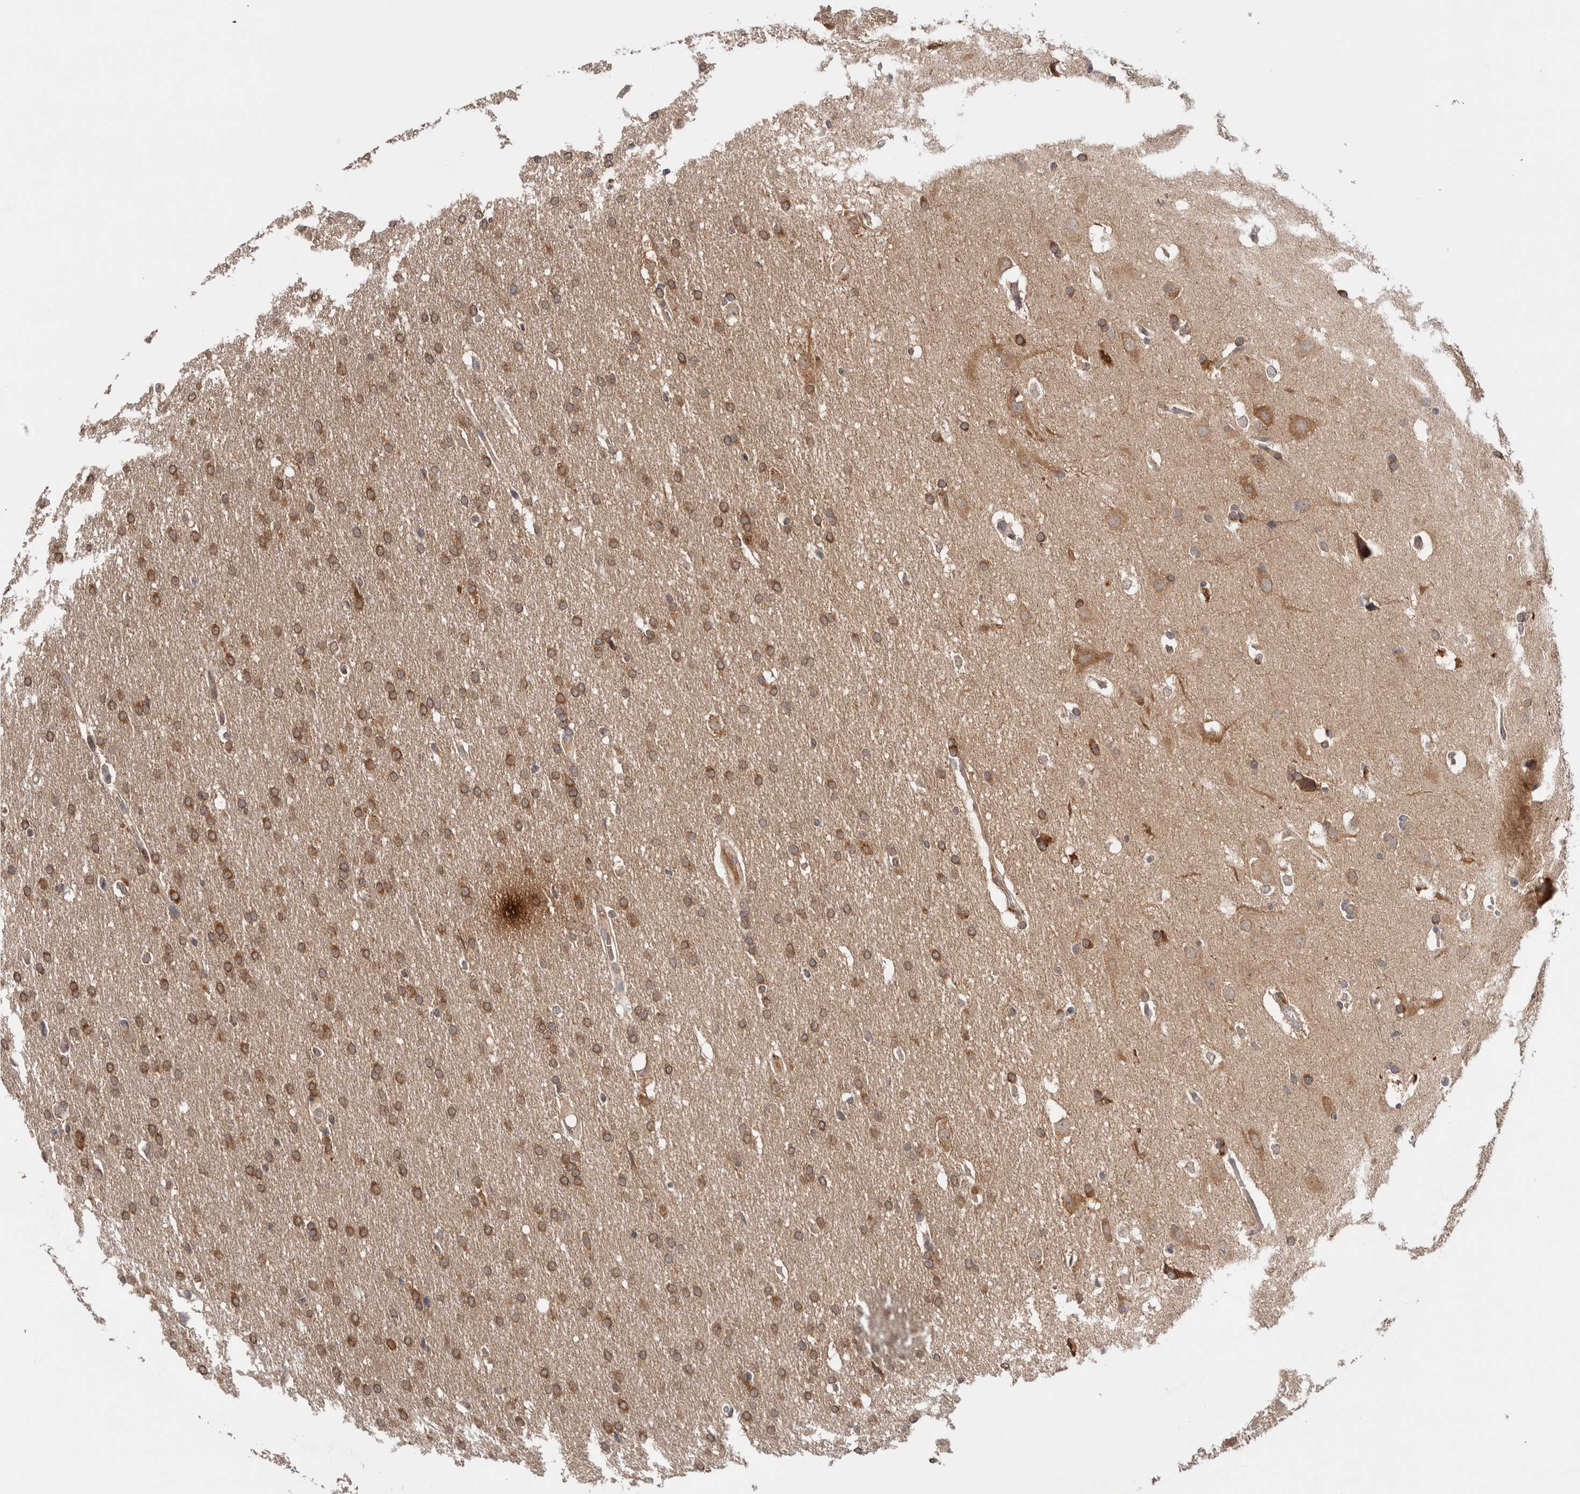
{"staining": {"intensity": "moderate", "quantity": ">75%", "location": "cytoplasmic/membranous"}, "tissue": "glioma", "cell_type": "Tumor cells", "image_type": "cancer", "snomed": [{"axis": "morphology", "description": "Glioma, malignant, Low grade"}, {"axis": "topography", "description": "Brain"}], "caption": "Immunohistochemistry (DAB (3,3'-diaminobenzidine)) staining of glioma reveals moderate cytoplasmic/membranous protein expression in approximately >75% of tumor cells.", "gene": "HMOX2", "patient": {"sex": "female", "age": 37}}